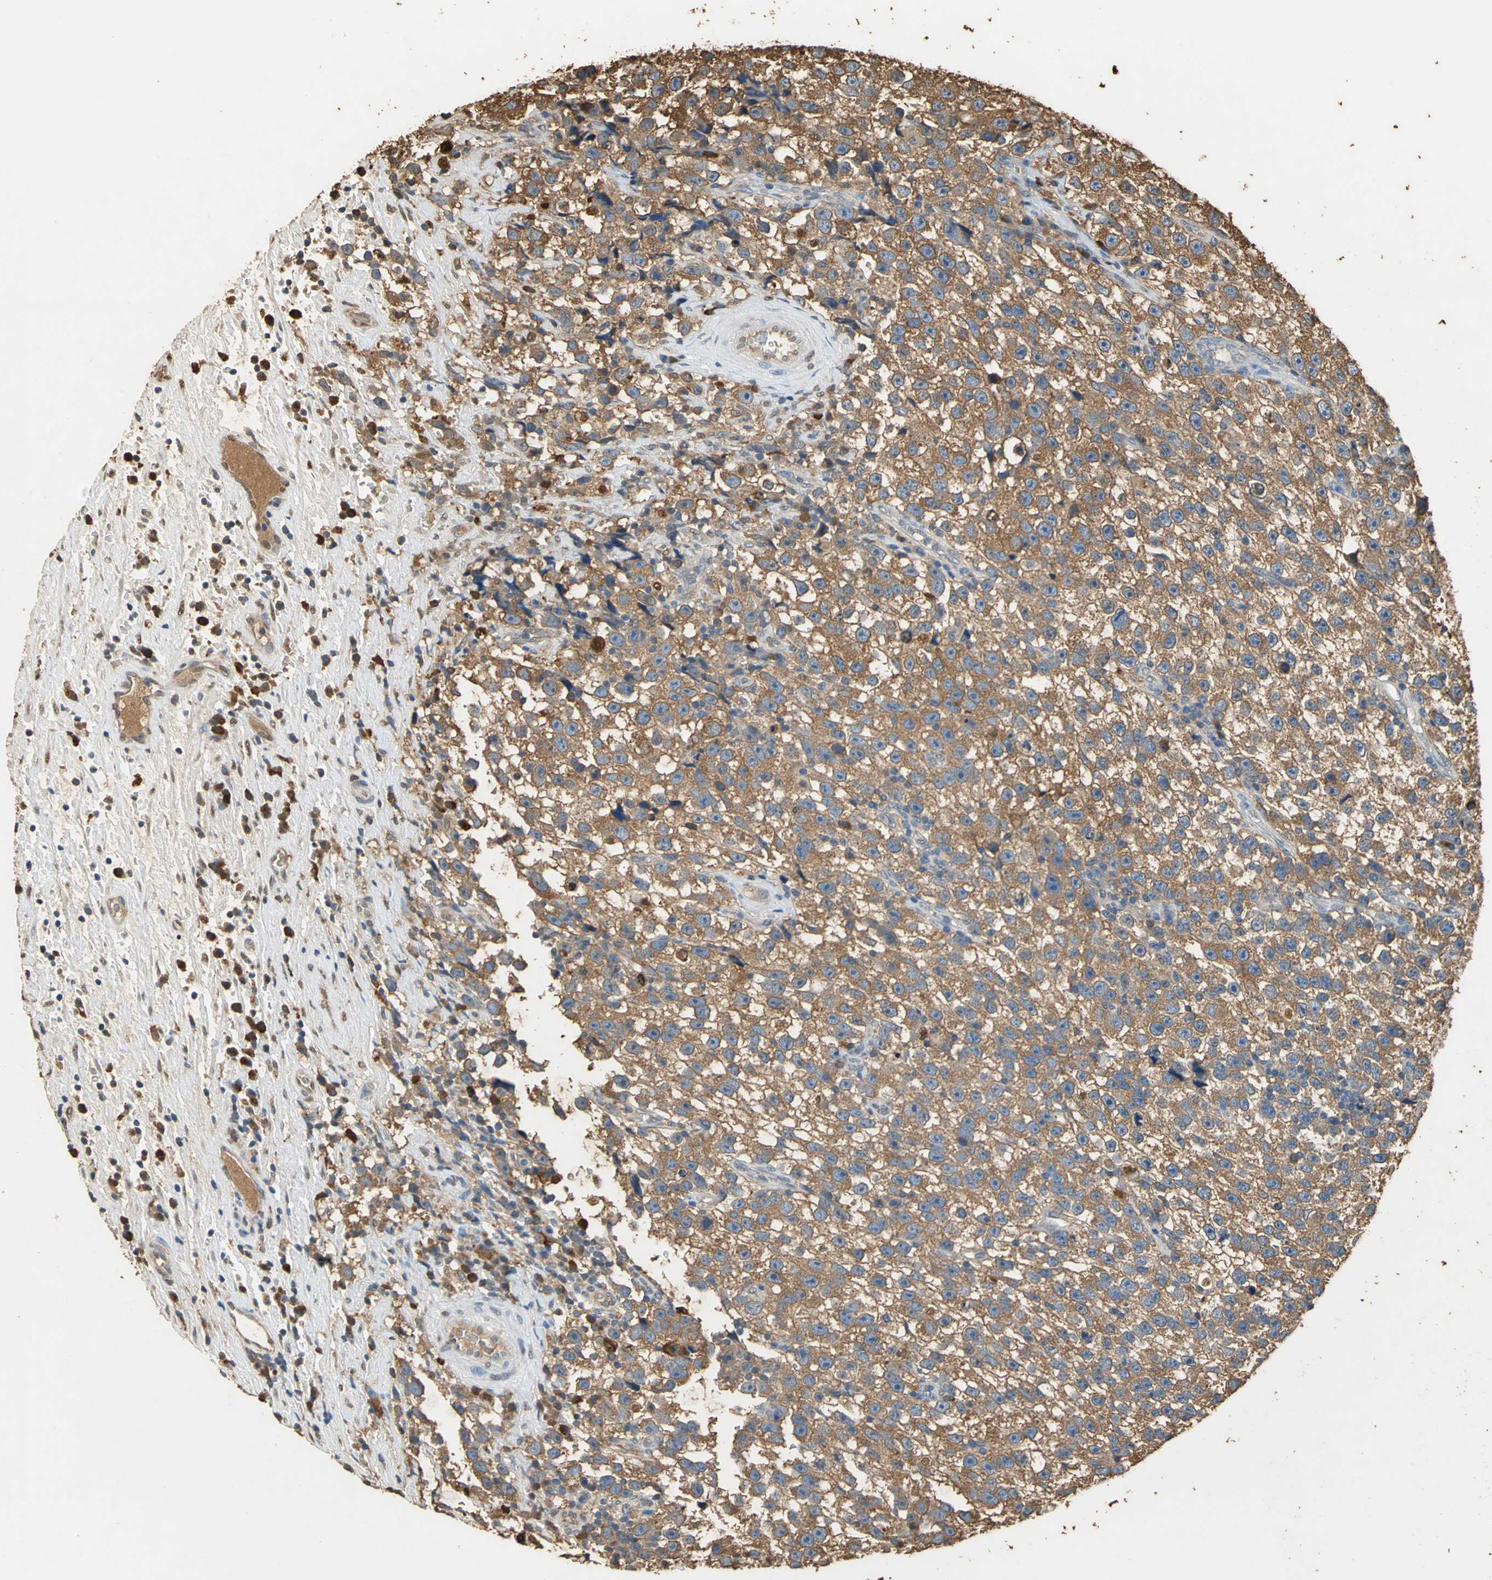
{"staining": {"intensity": "strong", "quantity": ">75%", "location": "cytoplasmic/membranous"}, "tissue": "testis cancer", "cell_type": "Tumor cells", "image_type": "cancer", "snomed": [{"axis": "morphology", "description": "Seminoma, NOS"}, {"axis": "topography", "description": "Testis"}], "caption": "Strong cytoplasmic/membranous staining for a protein is seen in about >75% of tumor cells of testis cancer using immunohistochemistry (IHC).", "gene": "GAPDH", "patient": {"sex": "male", "age": 33}}